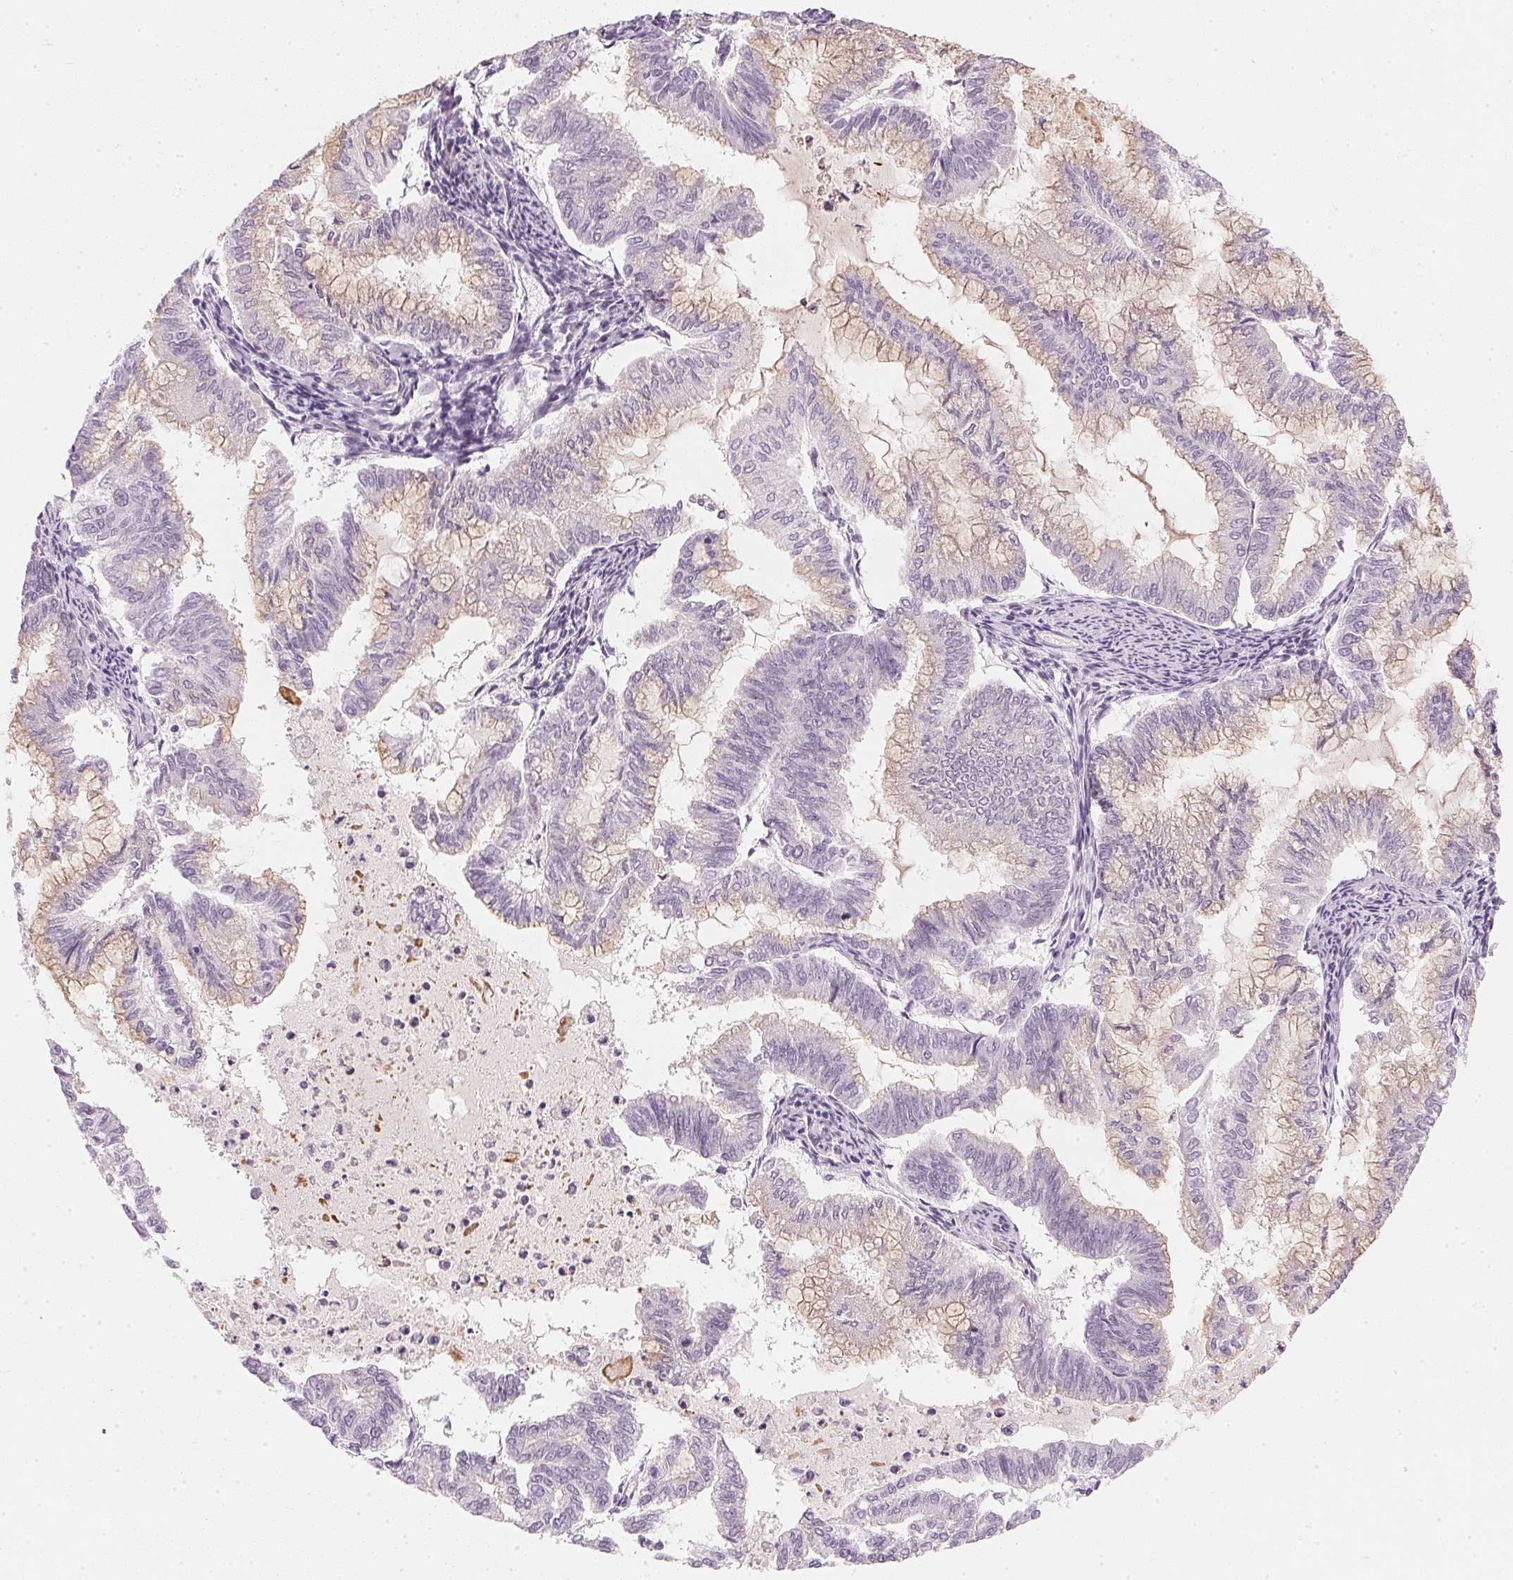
{"staining": {"intensity": "weak", "quantity": "<25%", "location": "cytoplasmic/membranous"}, "tissue": "endometrial cancer", "cell_type": "Tumor cells", "image_type": "cancer", "snomed": [{"axis": "morphology", "description": "Adenocarcinoma, NOS"}, {"axis": "topography", "description": "Endometrium"}], "caption": "Immunohistochemistry image of endometrial cancer stained for a protein (brown), which displays no expression in tumor cells.", "gene": "CHST4", "patient": {"sex": "female", "age": 79}}